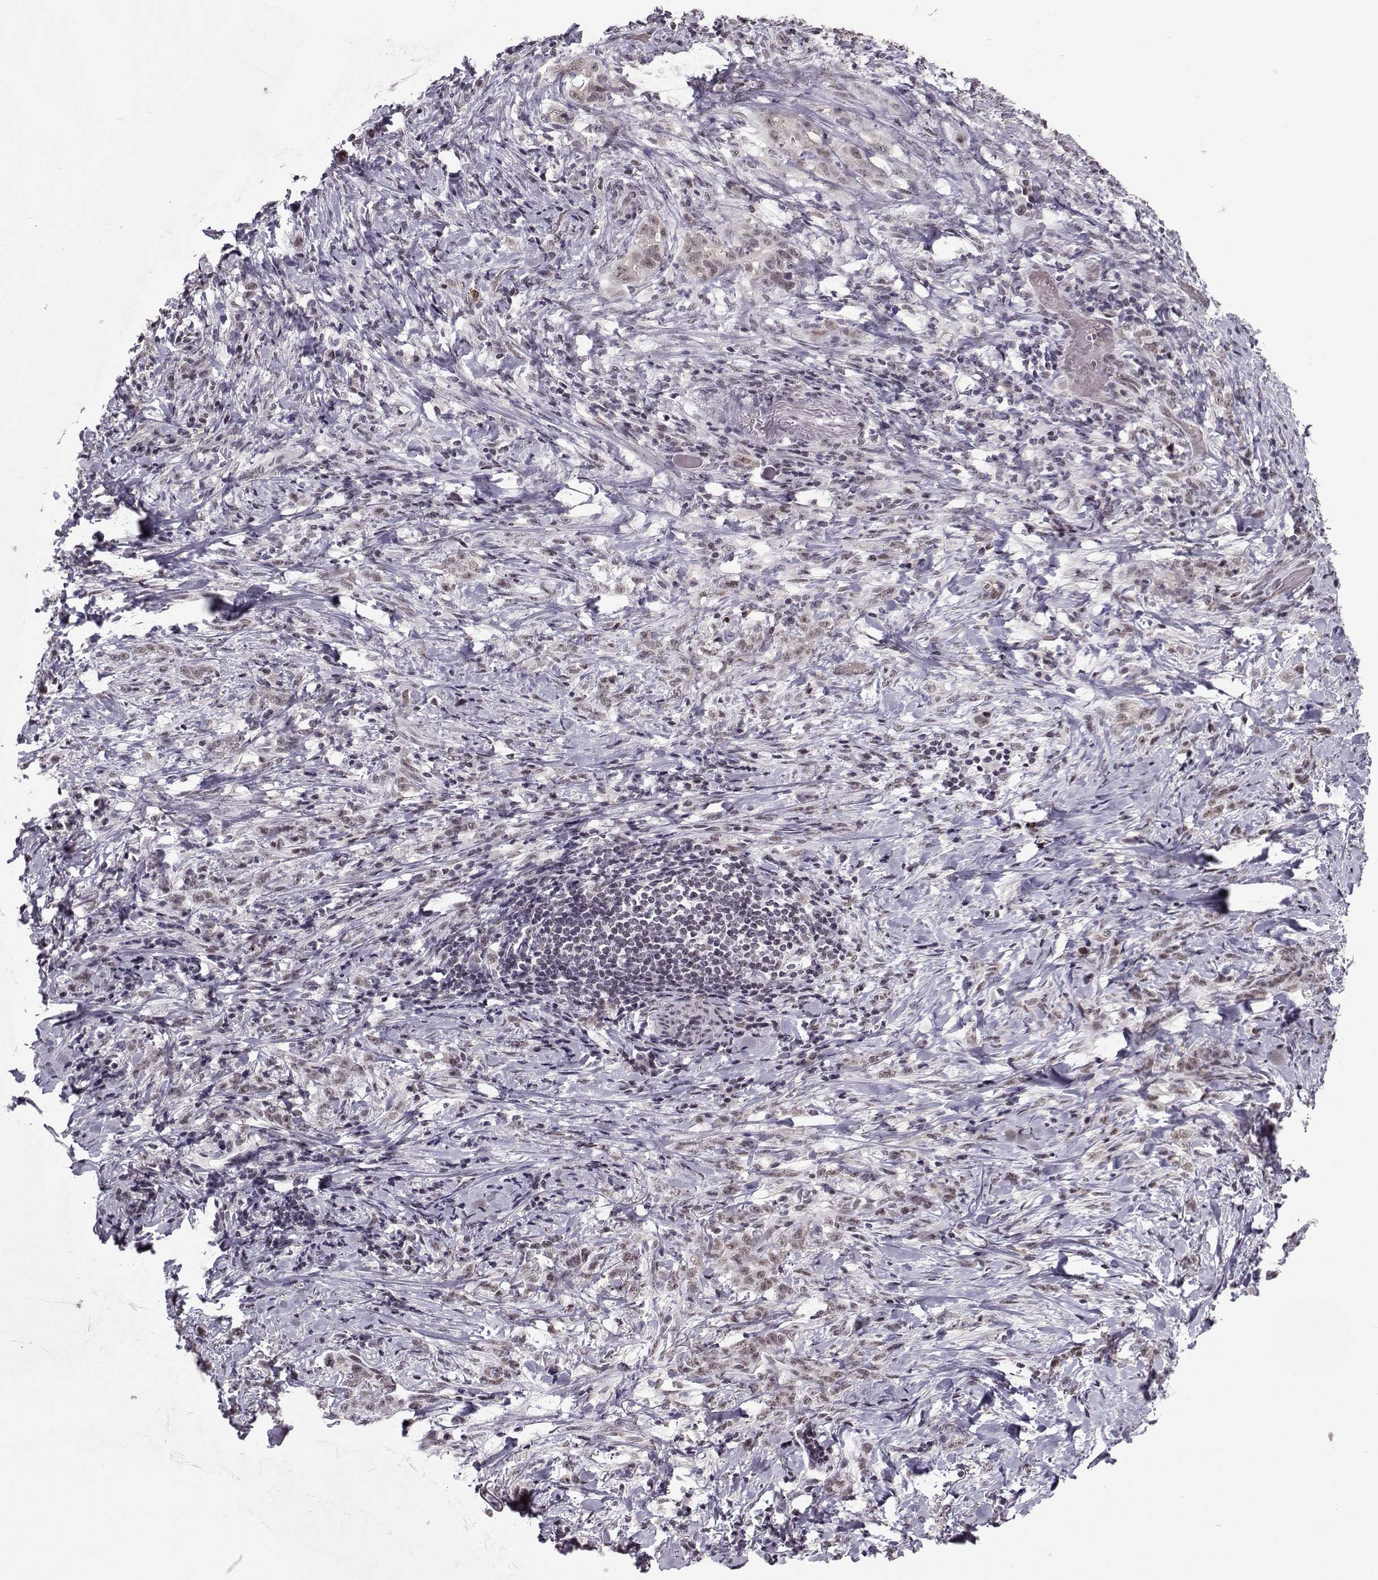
{"staining": {"intensity": "weak", "quantity": "25%-75%", "location": "nuclear"}, "tissue": "stomach cancer", "cell_type": "Tumor cells", "image_type": "cancer", "snomed": [{"axis": "morphology", "description": "Adenocarcinoma, NOS"}, {"axis": "topography", "description": "Stomach, lower"}], "caption": "Immunohistochemical staining of human stomach cancer shows low levels of weak nuclear staining in approximately 25%-75% of tumor cells.", "gene": "LIN28A", "patient": {"sex": "male", "age": 88}}